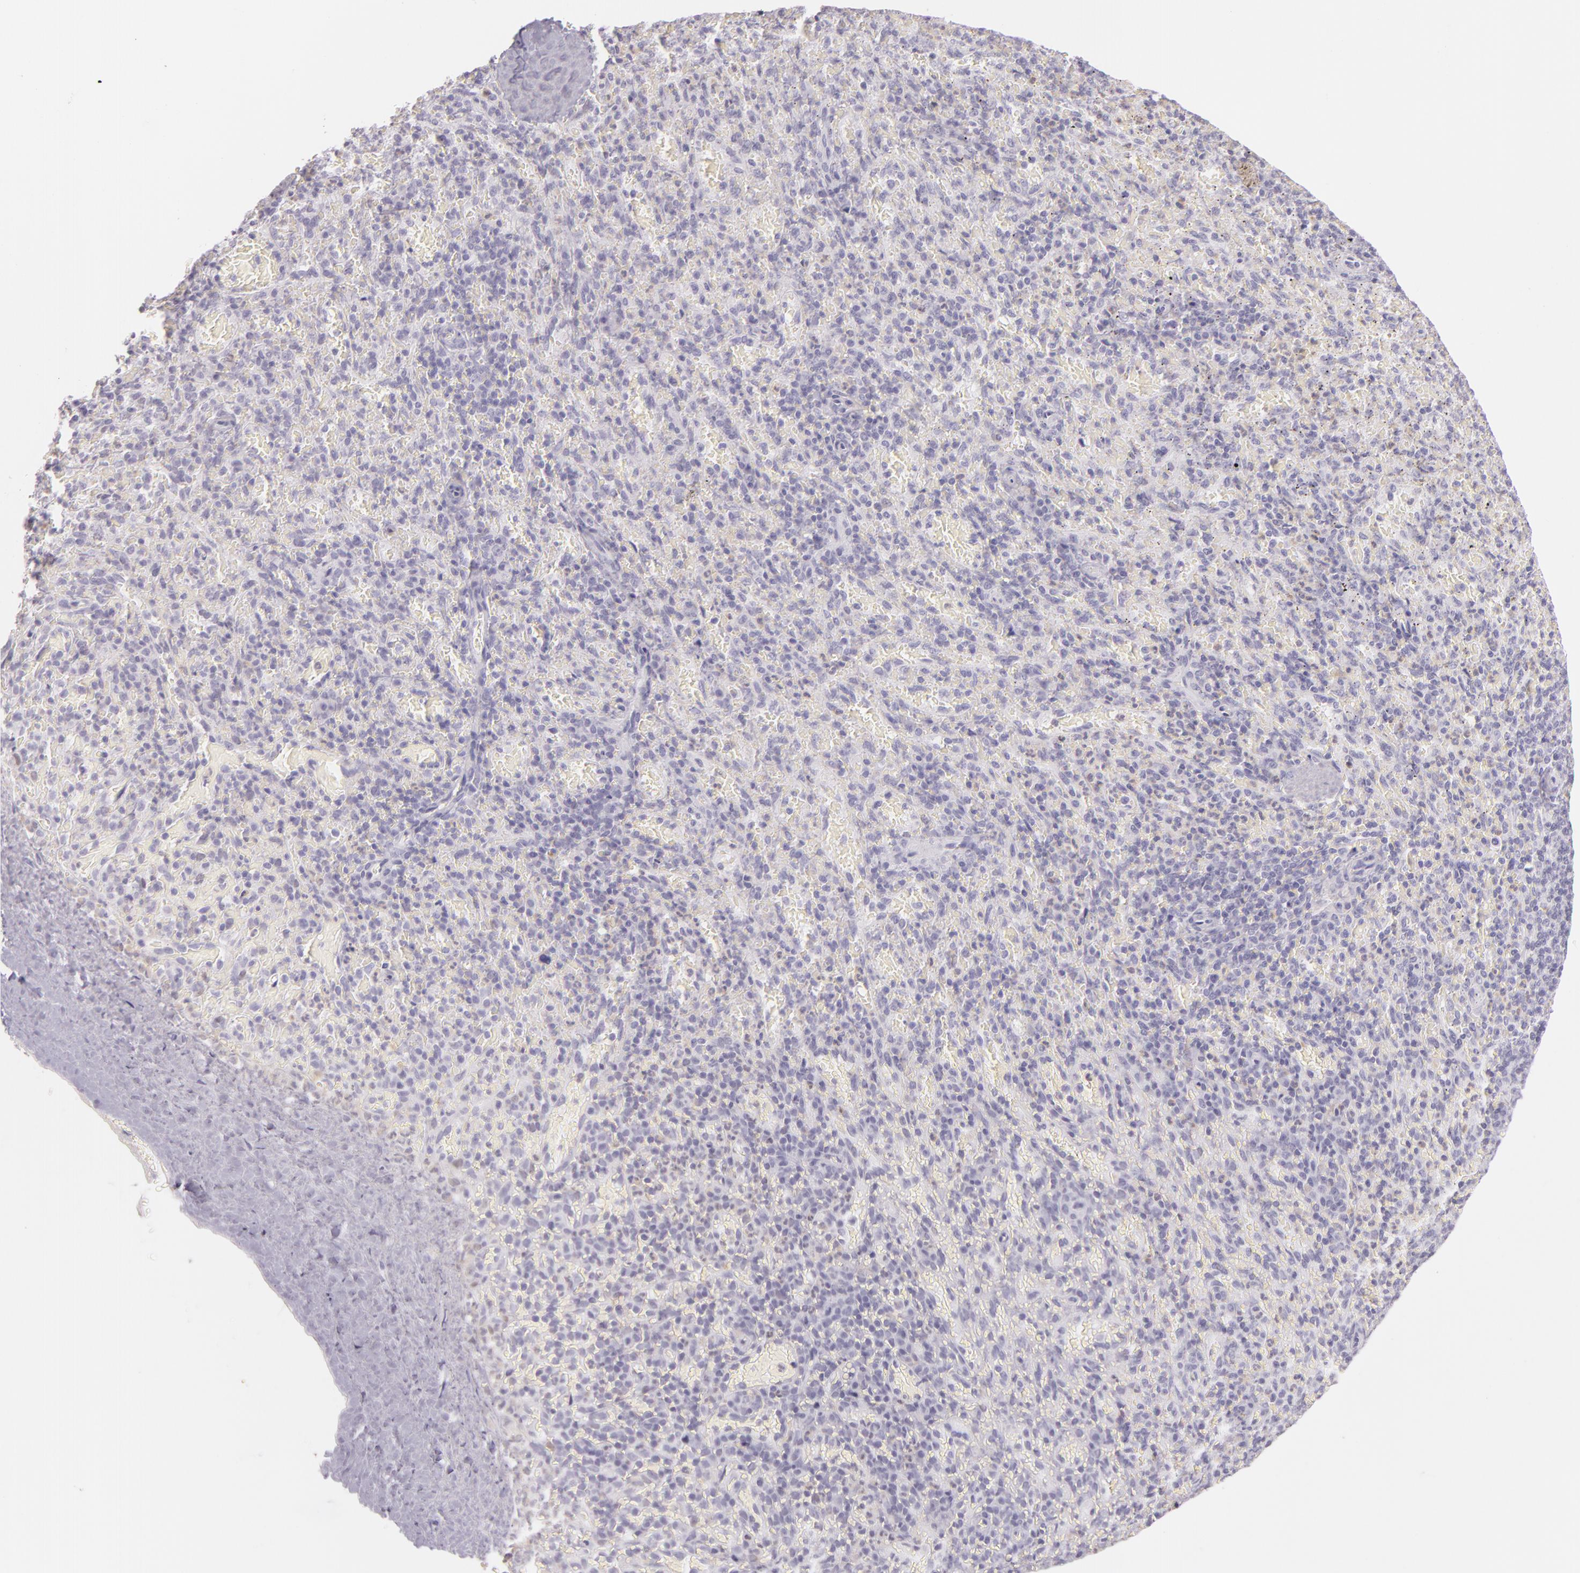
{"staining": {"intensity": "negative", "quantity": "none", "location": "none"}, "tissue": "spleen", "cell_type": "Cells in red pulp", "image_type": "normal", "snomed": [{"axis": "morphology", "description": "Normal tissue, NOS"}, {"axis": "topography", "description": "Spleen"}], "caption": "There is no significant positivity in cells in red pulp of spleen. (Brightfield microscopy of DAB (3,3'-diaminobenzidine) immunohistochemistry at high magnification).", "gene": "CBS", "patient": {"sex": "female", "age": 50}}